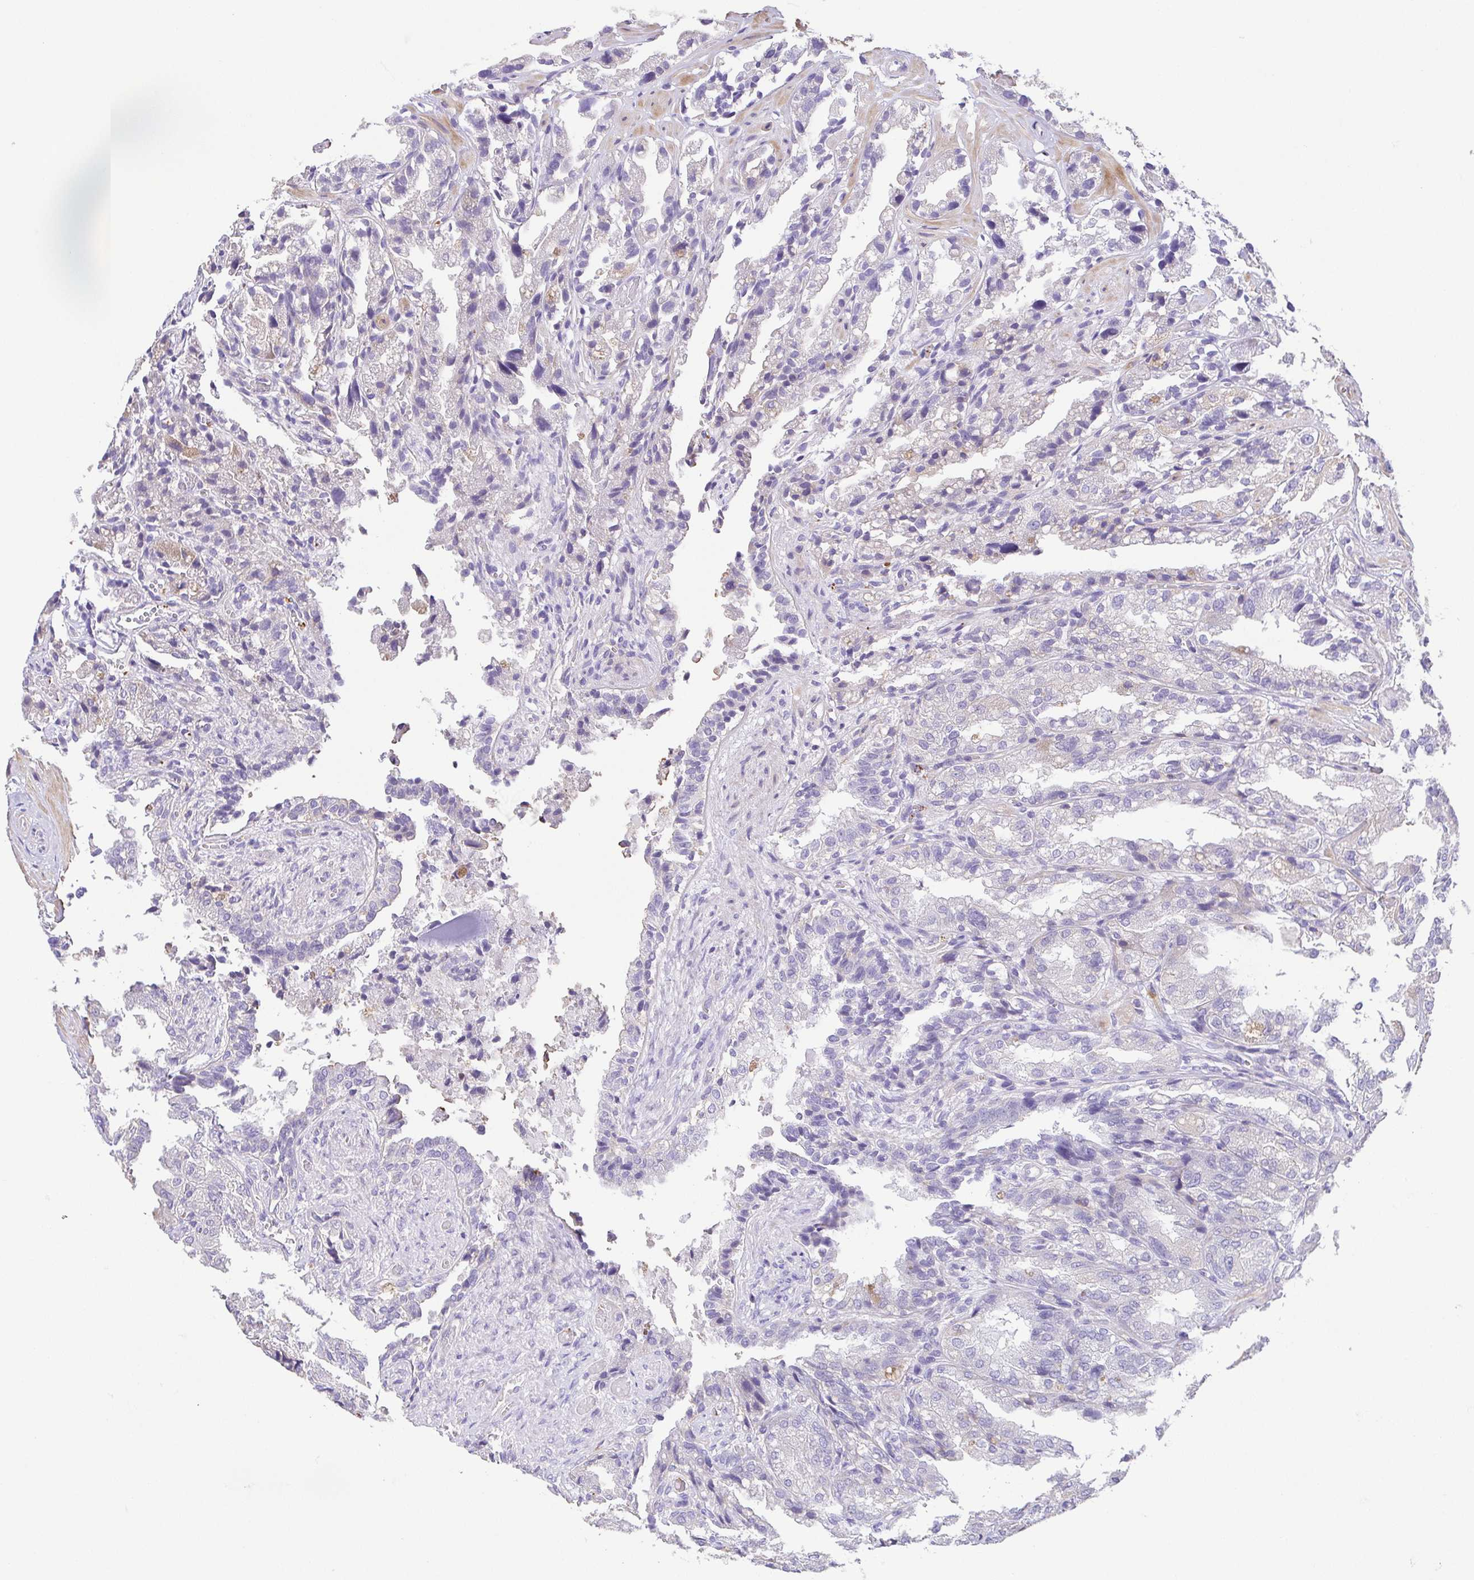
{"staining": {"intensity": "negative", "quantity": "none", "location": "none"}, "tissue": "seminal vesicle", "cell_type": "Glandular cells", "image_type": "normal", "snomed": [{"axis": "morphology", "description": "Normal tissue, NOS"}, {"axis": "topography", "description": "Seminal veicle"}], "caption": "Glandular cells show no significant protein expression in unremarkable seminal vesicle. (DAB IHC with hematoxylin counter stain).", "gene": "PRR14L", "patient": {"sex": "male", "age": 57}}